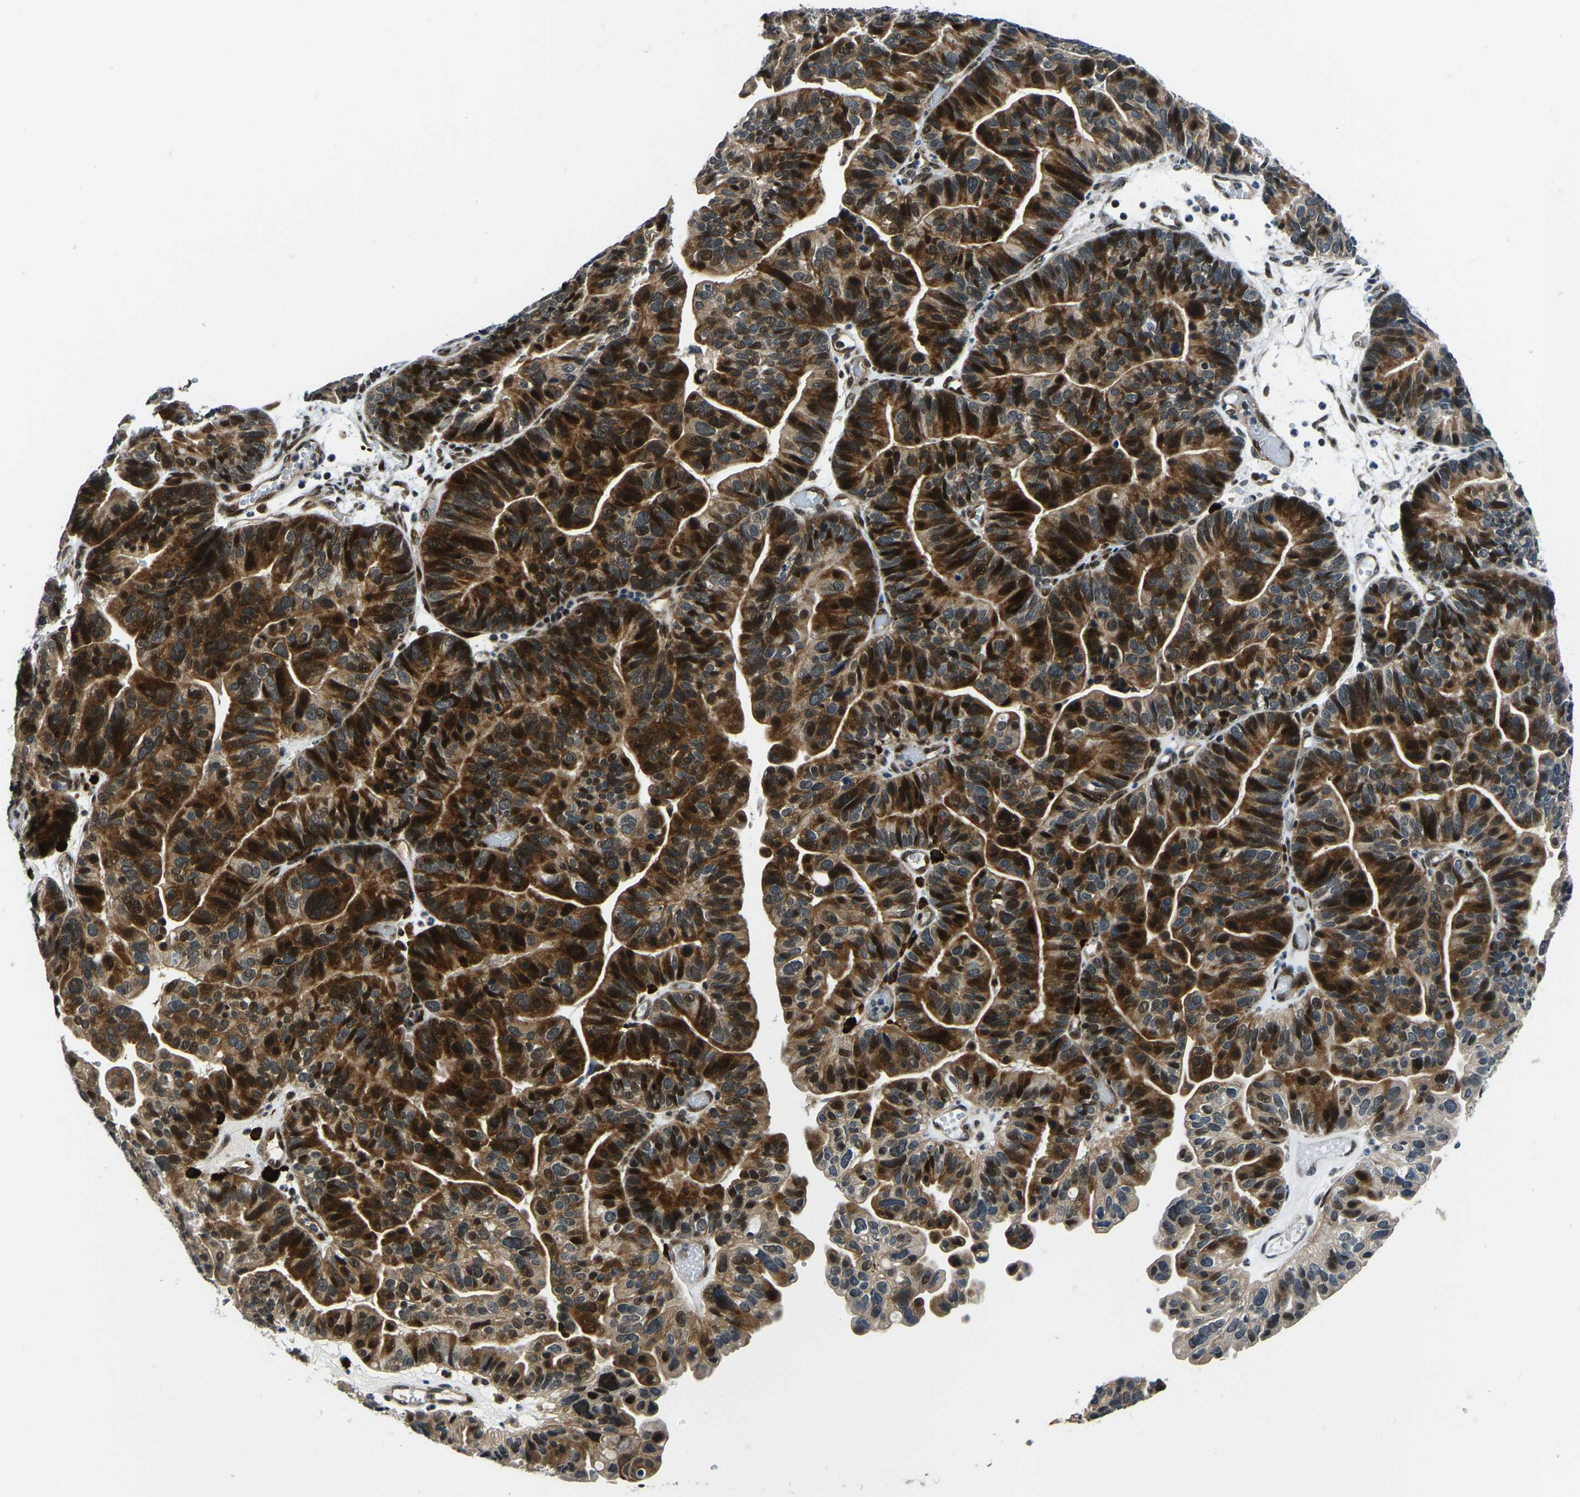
{"staining": {"intensity": "strong", "quantity": ">75%", "location": "cytoplasmic/membranous,nuclear"}, "tissue": "ovarian cancer", "cell_type": "Tumor cells", "image_type": "cancer", "snomed": [{"axis": "morphology", "description": "Cystadenocarcinoma, serous, NOS"}, {"axis": "topography", "description": "Ovary"}], "caption": "Protein expression analysis of human ovarian cancer (serous cystadenocarcinoma) reveals strong cytoplasmic/membranous and nuclear positivity in about >75% of tumor cells.", "gene": "ING2", "patient": {"sex": "female", "age": 56}}